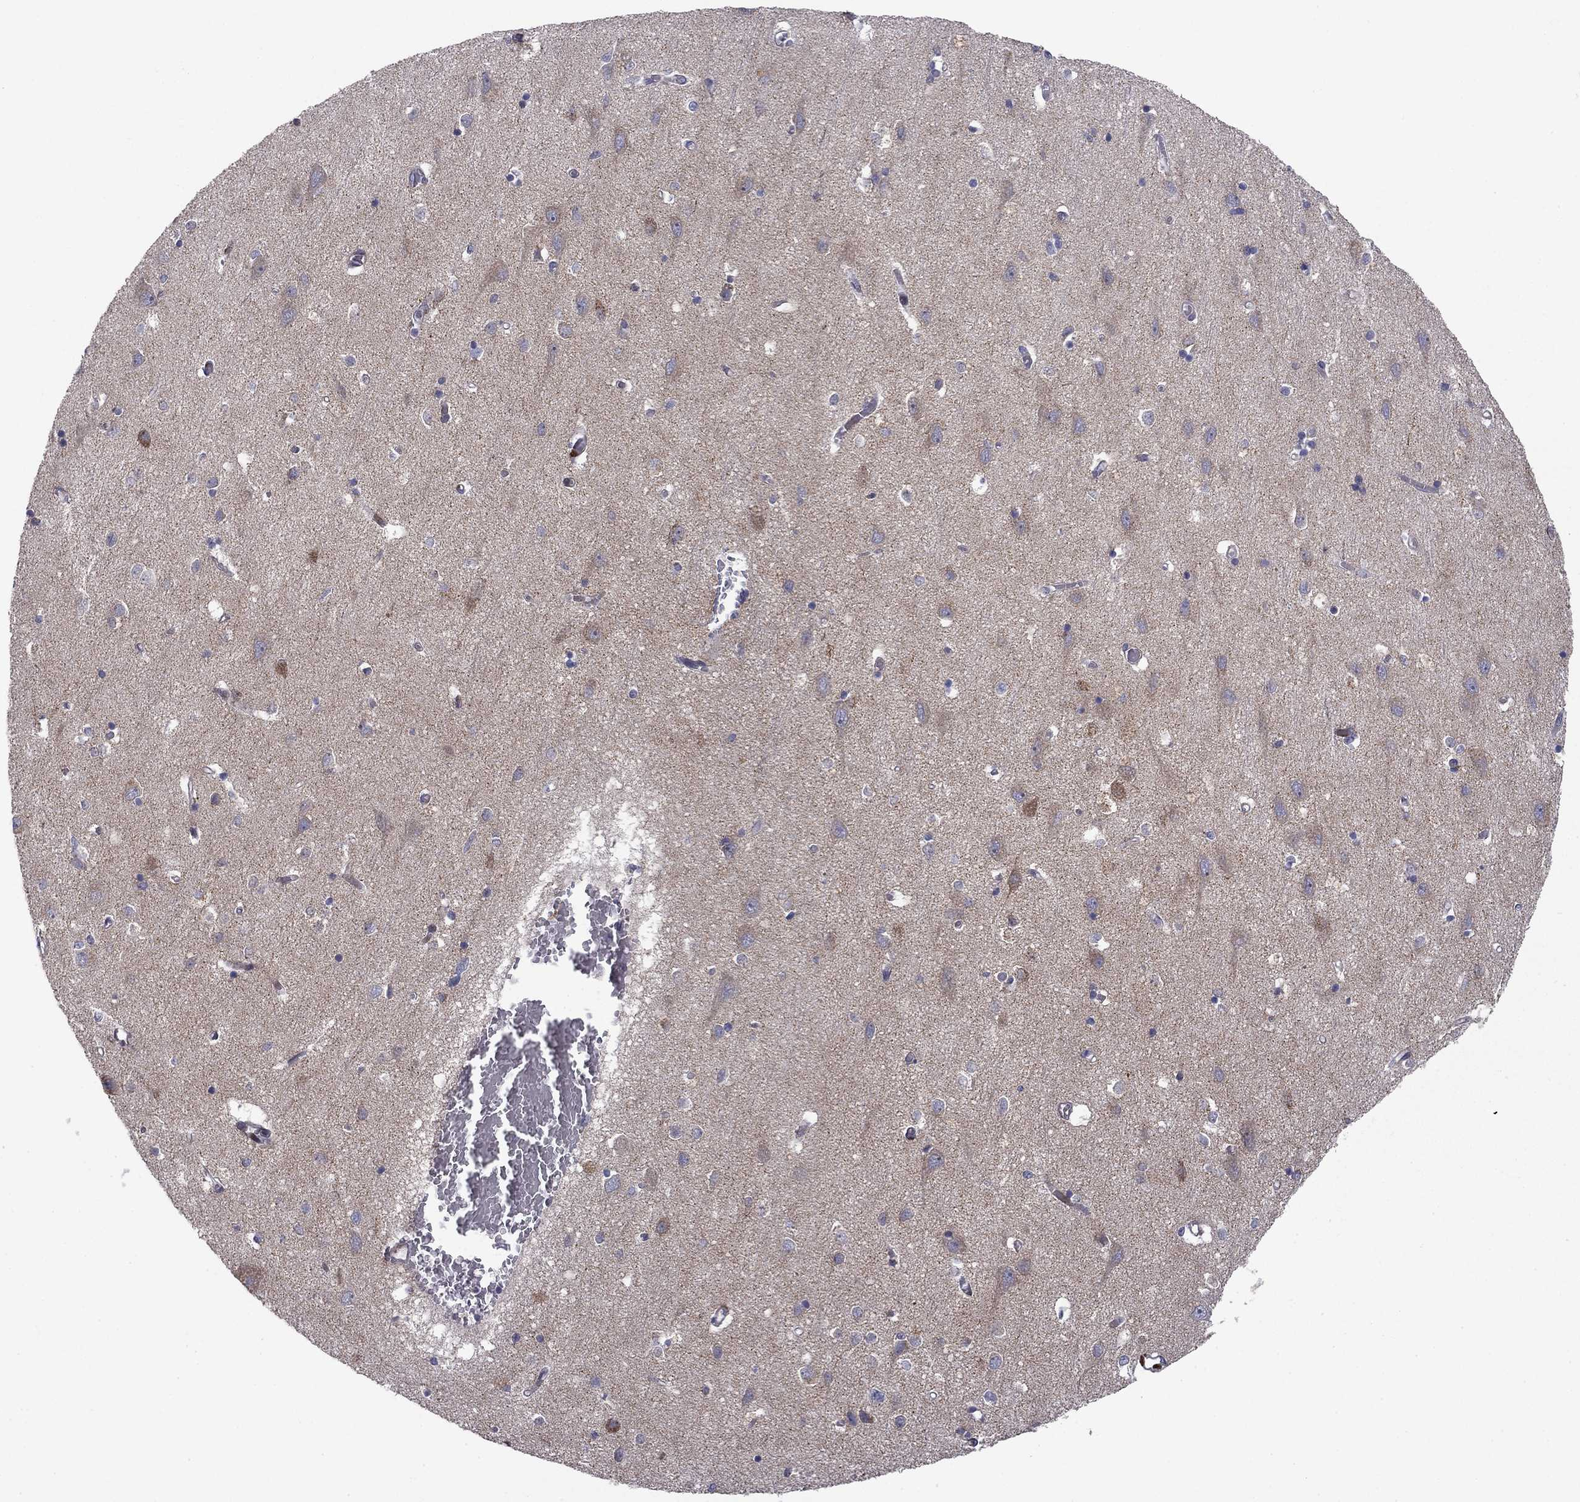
{"staining": {"intensity": "negative", "quantity": "none", "location": "none"}, "tissue": "cerebral cortex", "cell_type": "Endothelial cells", "image_type": "normal", "snomed": [{"axis": "morphology", "description": "Normal tissue, NOS"}, {"axis": "topography", "description": "Cerebral cortex"}], "caption": "Immunohistochemistry image of unremarkable human cerebral cortex stained for a protein (brown), which demonstrates no positivity in endothelial cells. (DAB immunohistochemistry with hematoxylin counter stain).", "gene": "MIOS", "patient": {"sex": "male", "age": 70}}